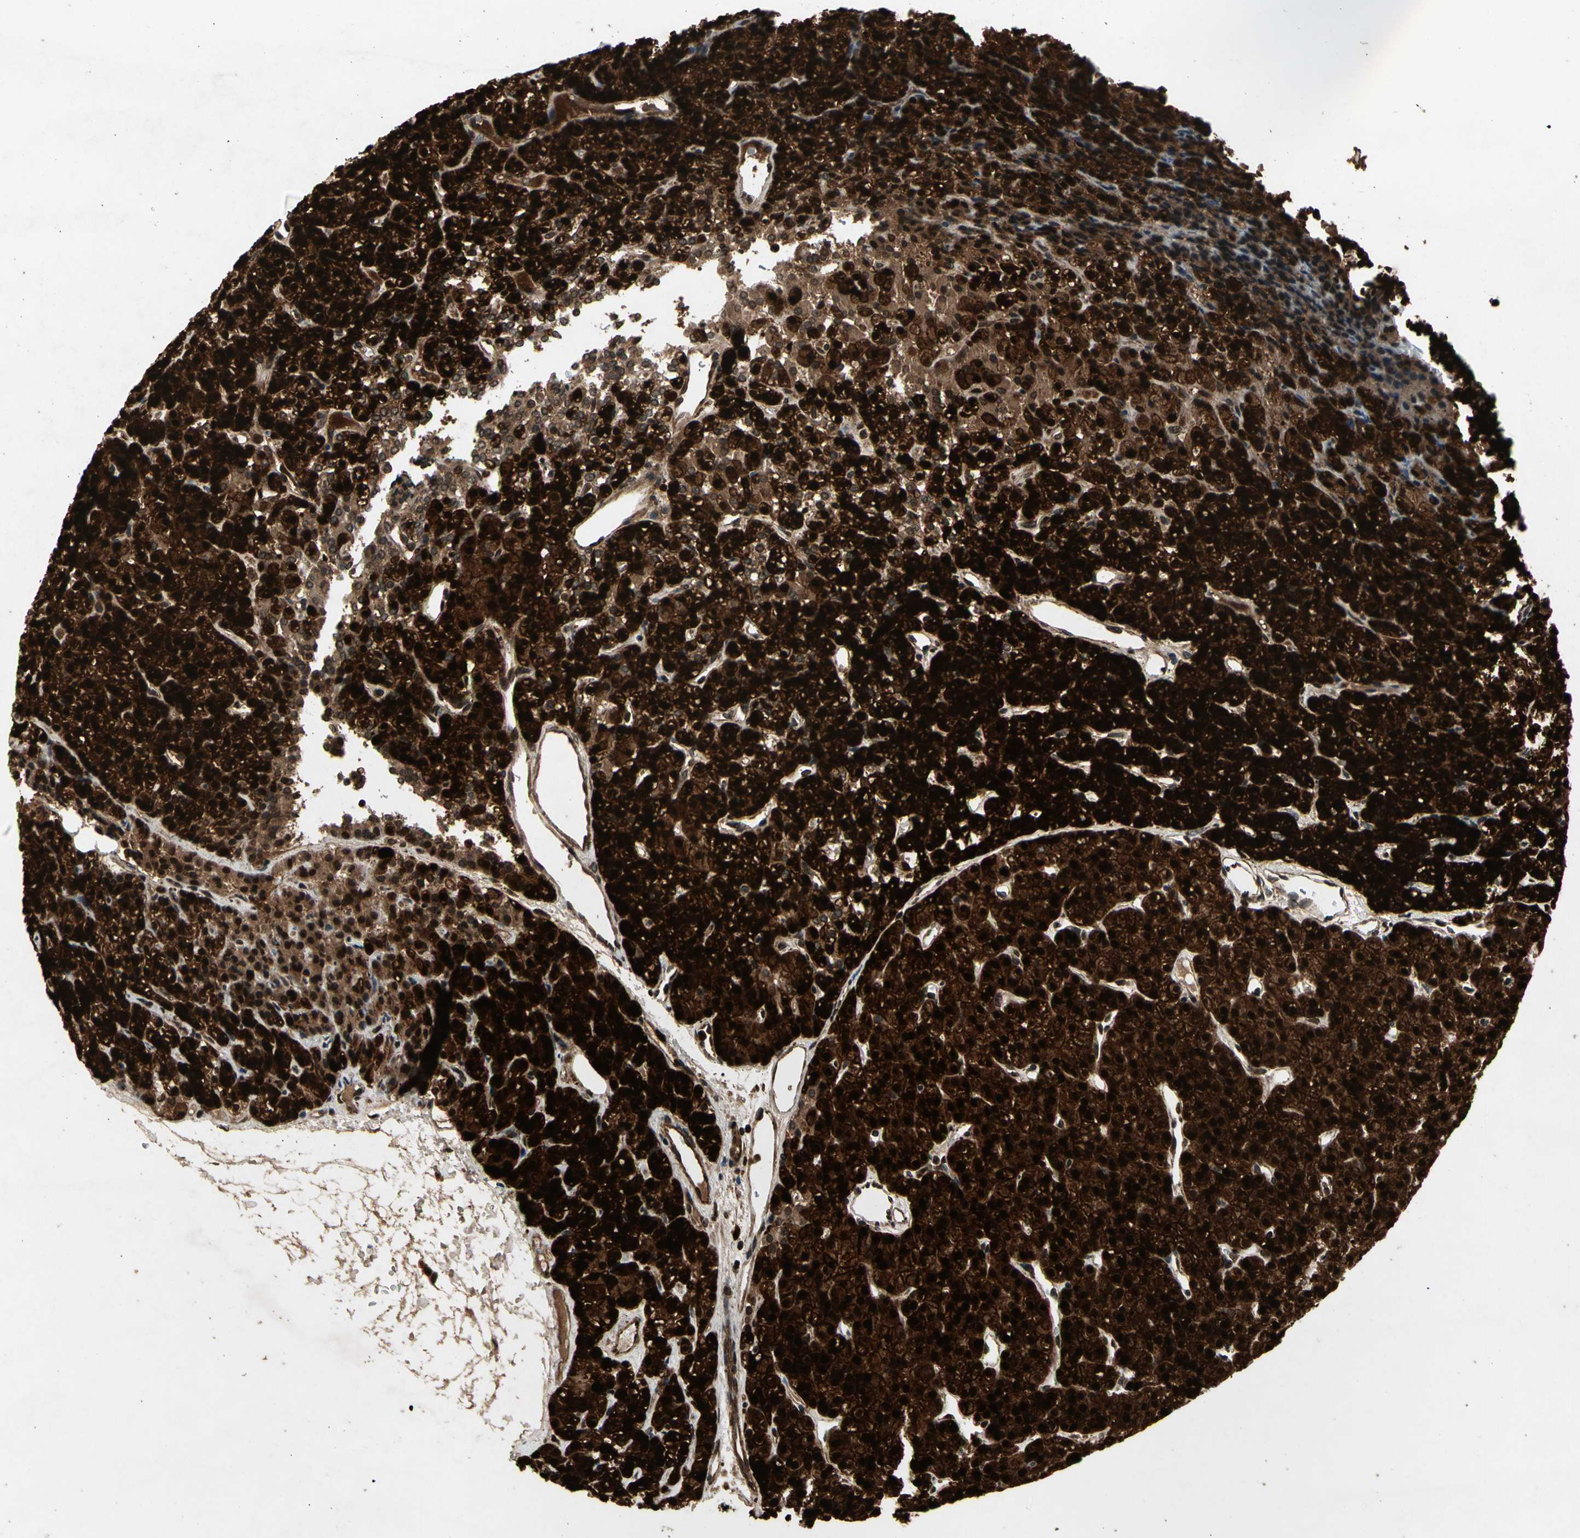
{"staining": {"intensity": "strong", "quantity": ">75%", "location": "cytoplasmic/membranous,nuclear"}, "tissue": "parathyroid gland", "cell_type": "Glandular cells", "image_type": "normal", "snomed": [{"axis": "morphology", "description": "Normal tissue, NOS"}, {"axis": "morphology", "description": "Hyperplasia, NOS"}, {"axis": "topography", "description": "Parathyroid gland"}], "caption": "DAB immunohistochemical staining of unremarkable parathyroid gland displays strong cytoplasmic/membranous,nuclear protein staining in approximately >75% of glandular cells.", "gene": "GLRX", "patient": {"sex": "male", "age": 44}}